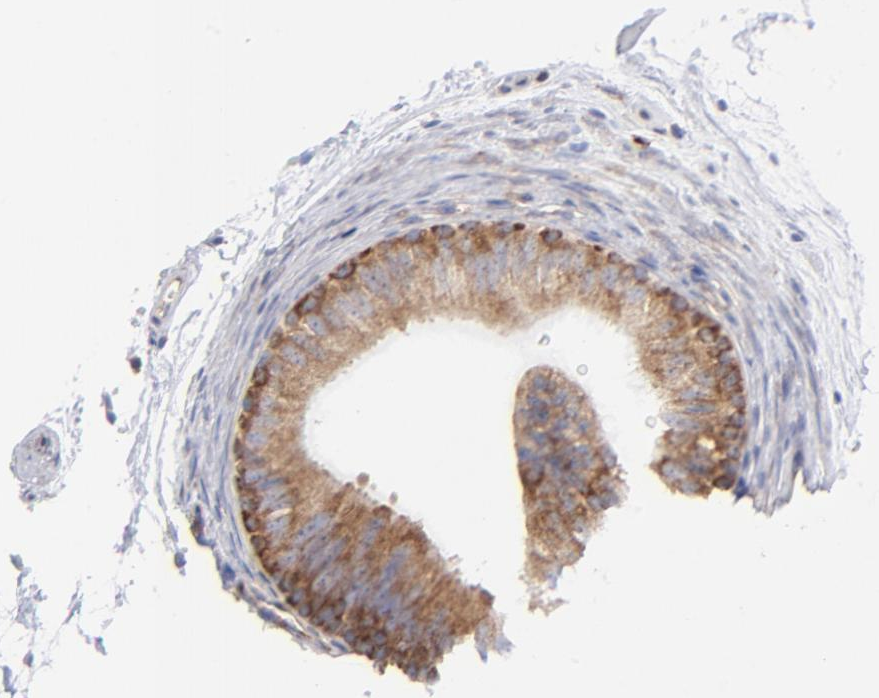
{"staining": {"intensity": "moderate", "quantity": ">75%", "location": "cytoplasmic/membranous"}, "tissue": "epididymis", "cell_type": "Glandular cells", "image_type": "normal", "snomed": [{"axis": "morphology", "description": "Normal tissue, NOS"}, {"axis": "topography", "description": "Testis"}, {"axis": "topography", "description": "Epididymis"}], "caption": "Epididymis stained with a protein marker shows moderate staining in glandular cells.", "gene": "EIF2AK2", "patient": {"sex": "male", "age": 36}}